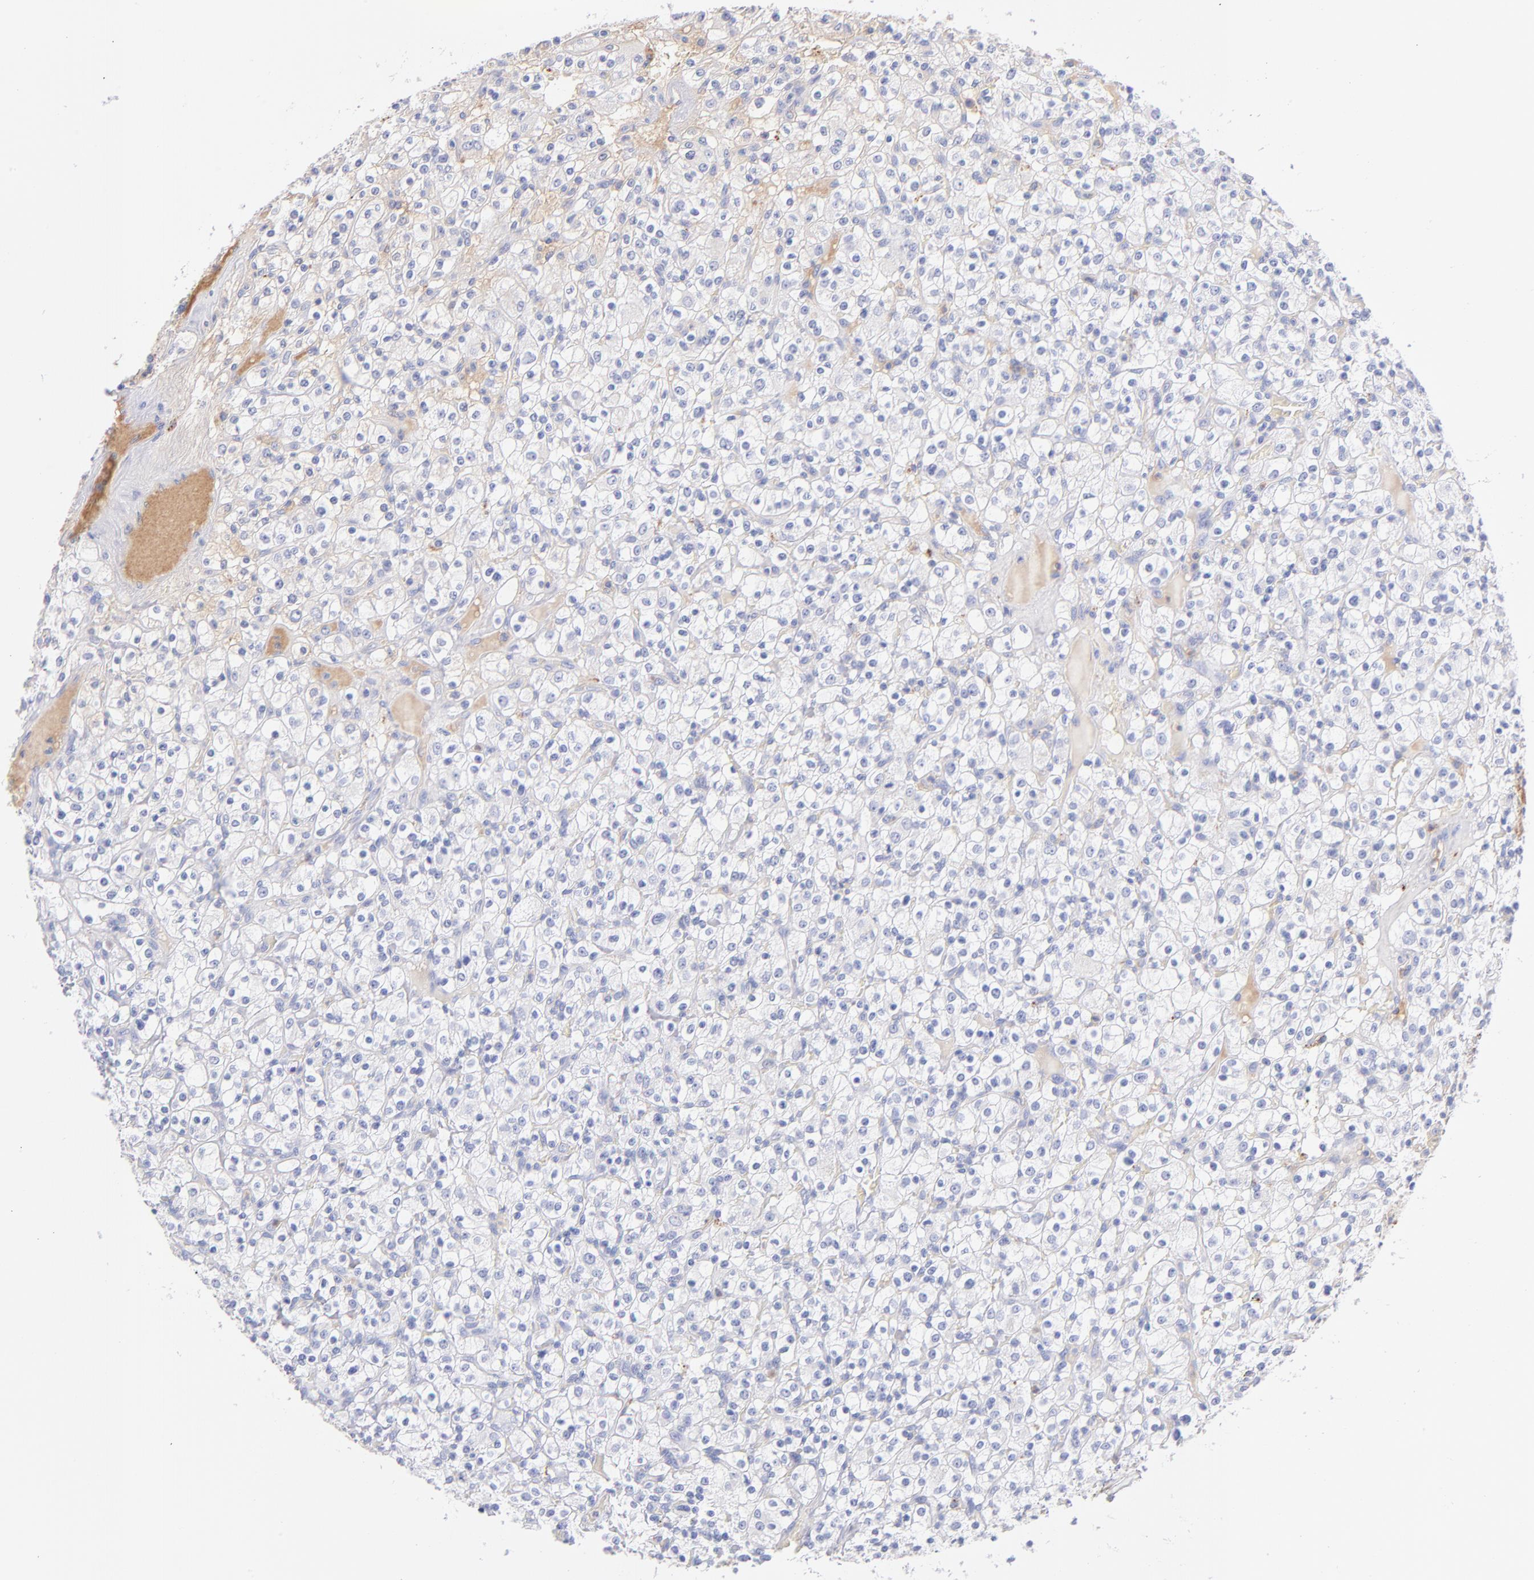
{"staining": {"intensity": "negative", "quantity": "none", "location": "none"}, "tissue": "renal cancer", "cell_type": "Tumor cells", "image_type": "cancer", "snomed": [{"axis": "morphology", "description": "Normal tissue, NOS"}, {"axis": "morphology", "description": "Adenocarcinoma, NOS"}, {"axis": "topography", "description": "Kidney"}], "caption": "Immunohistochemical staining of renal cancer (adenocarcinoma) shows no significant positivity in tumor cells. Brightfield microscopy of immunohistochemistry stained with DAB (brown) and hematoxylin (blue), captured at high magnification.", "gene": "HP", "patient": {"sex": "female", "age": 72}}